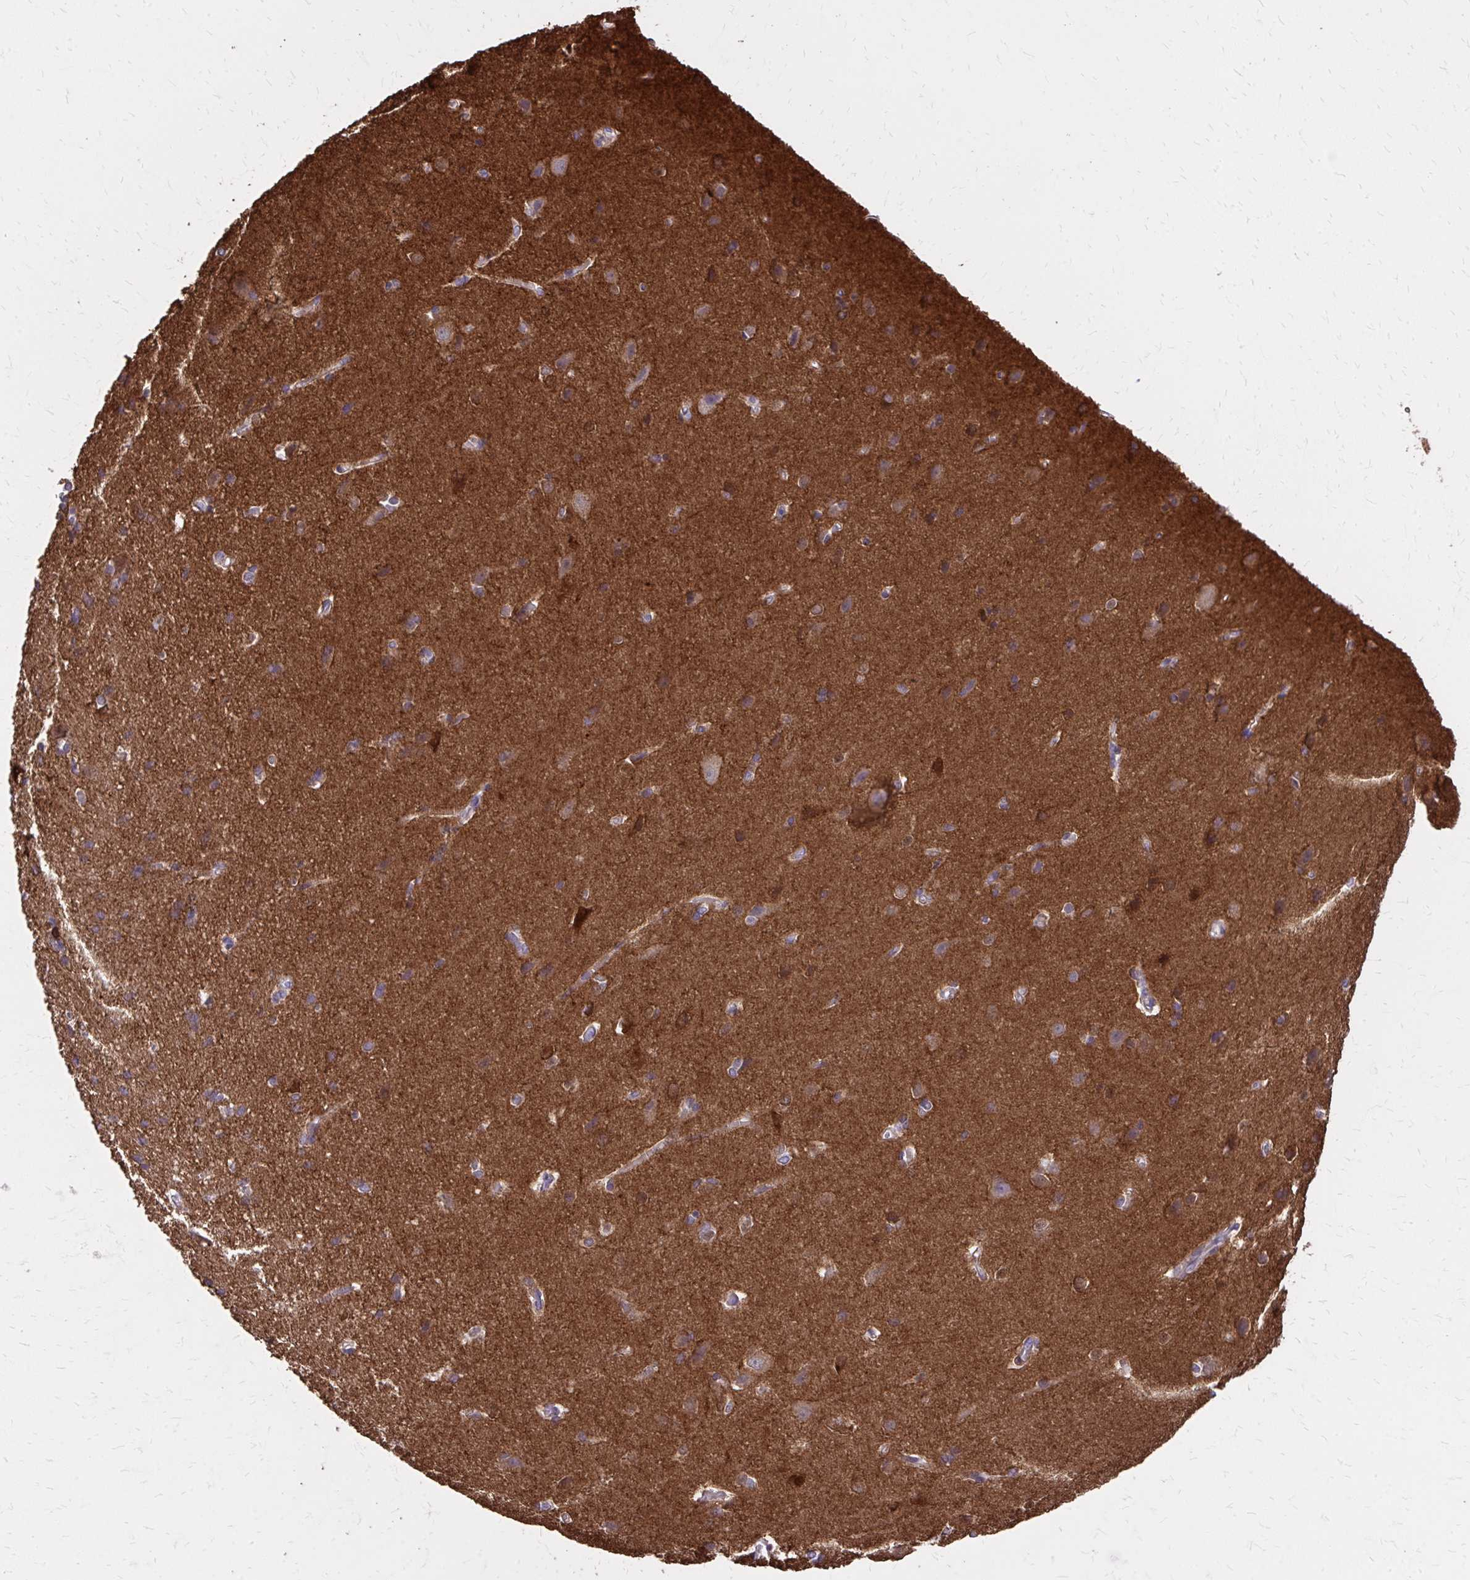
{"staining": {"intensity": "negative", "quantity": "none", "location": "none"}, "tissue": "cerebral cortex", "cell_type": "Endothelial cells", "image_type": "normal", "snomed": [{"axis": "morphology", "description": "Normal tissue, NOS"}, {"axis": "topography", "description": "Cerebral cortex"}], "caption": "DAB (3,3'-diaminobenzidine) immunohistochemical staining of benign cerebral cortex reveals no significant expression in endothelial cells. (IHC, brightfield microscopy, high magnification).", "gene": "EPB41L1", "patient": {"sex": "male", "age": 37}}